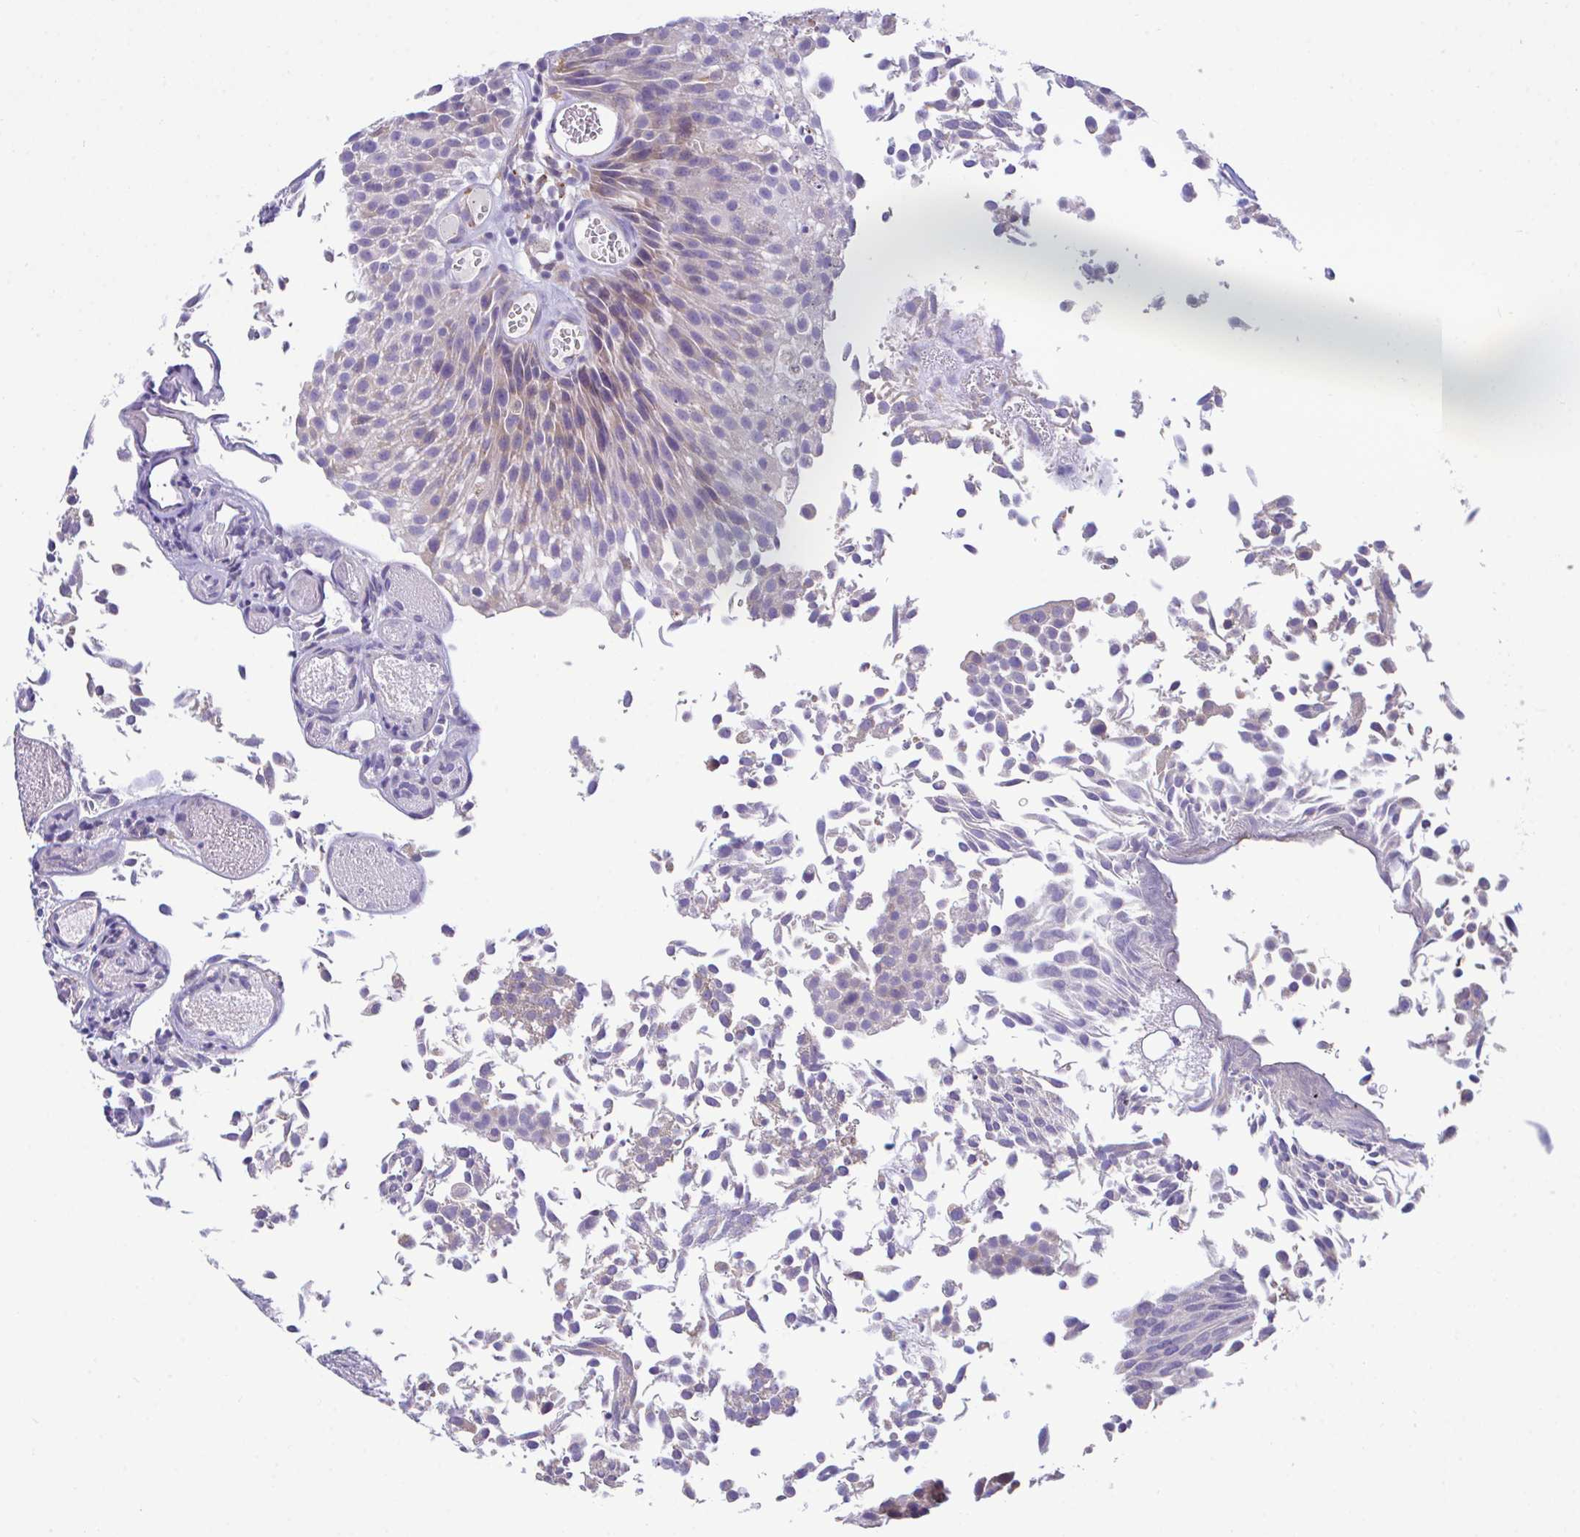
{"staining": {"intensity": "negative", "quantity": "none", "location": "none"}, "tissue": "urothelial cancer", "cell_type": "Tumor cells", "image_type": "cancer", "snomed": [{"axis": "morphology", "description": "Urothelial carcinoma, Low grade"}, {"axis": "topography", "description": "Urinary bladder"}], "caption": "Immunohistochemistry (IHC) image of neoplastic tissue: urothelial cancer stained with DAB demonstrates no significant protein positivity in tumor cells.", "gene": "PIGK", "patient": {"sex": "female", "age": 79}}